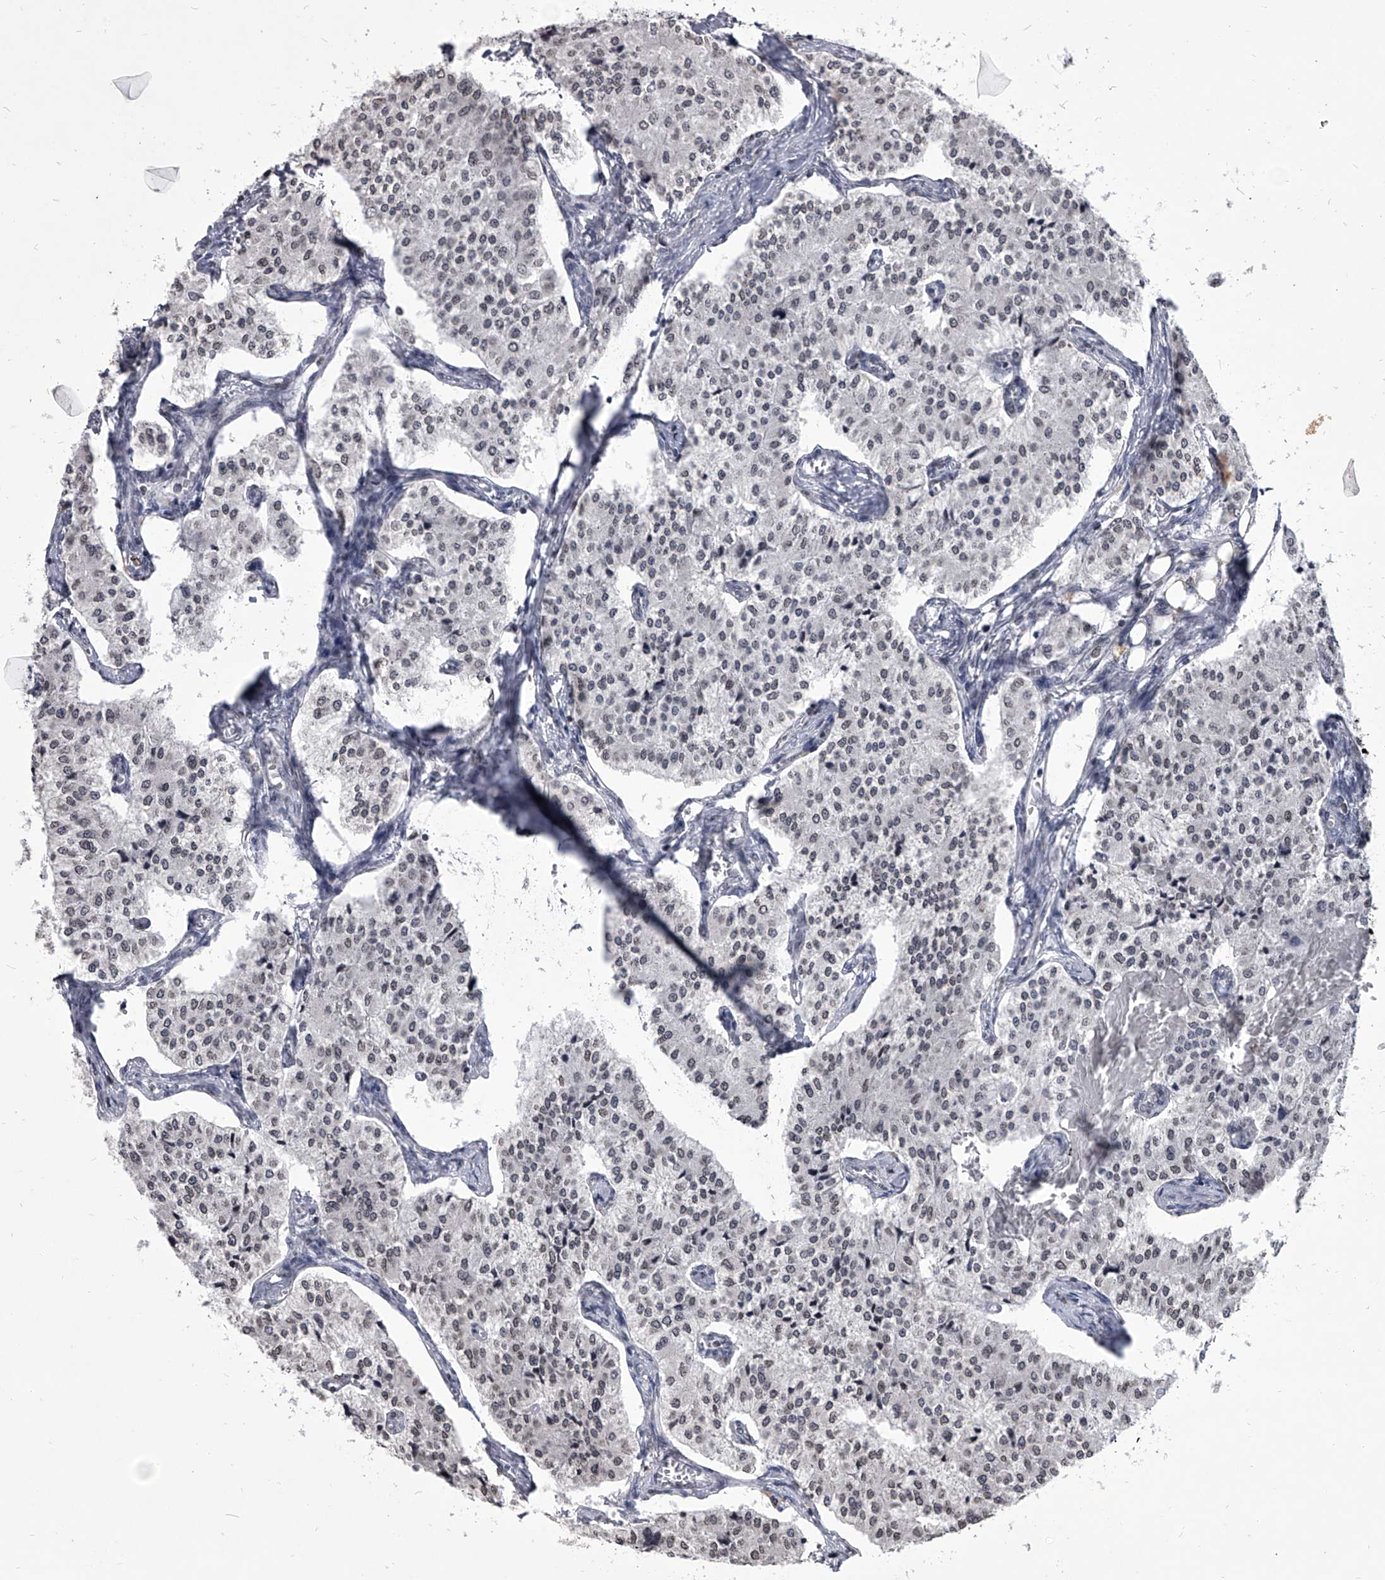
{"staining": {"intensity": "weak", "quantity": "<25%", "location": "nuclear"}, "tissue": "carcinoid", "cell_type": "Tumor cells", "image_type": "cancer", "snomed": [{"axis": "morphology", "description": "Carcinoid, malignant, NOS"}, {"axis": "topography", "description": "Colon"}], "caption": "Immunohistochemical staining of carcinoid (malignant) exhibits no significant staining in tumor cells.", "gene": "PPIL4", "patient": {"sex": "female", "age": 52}}